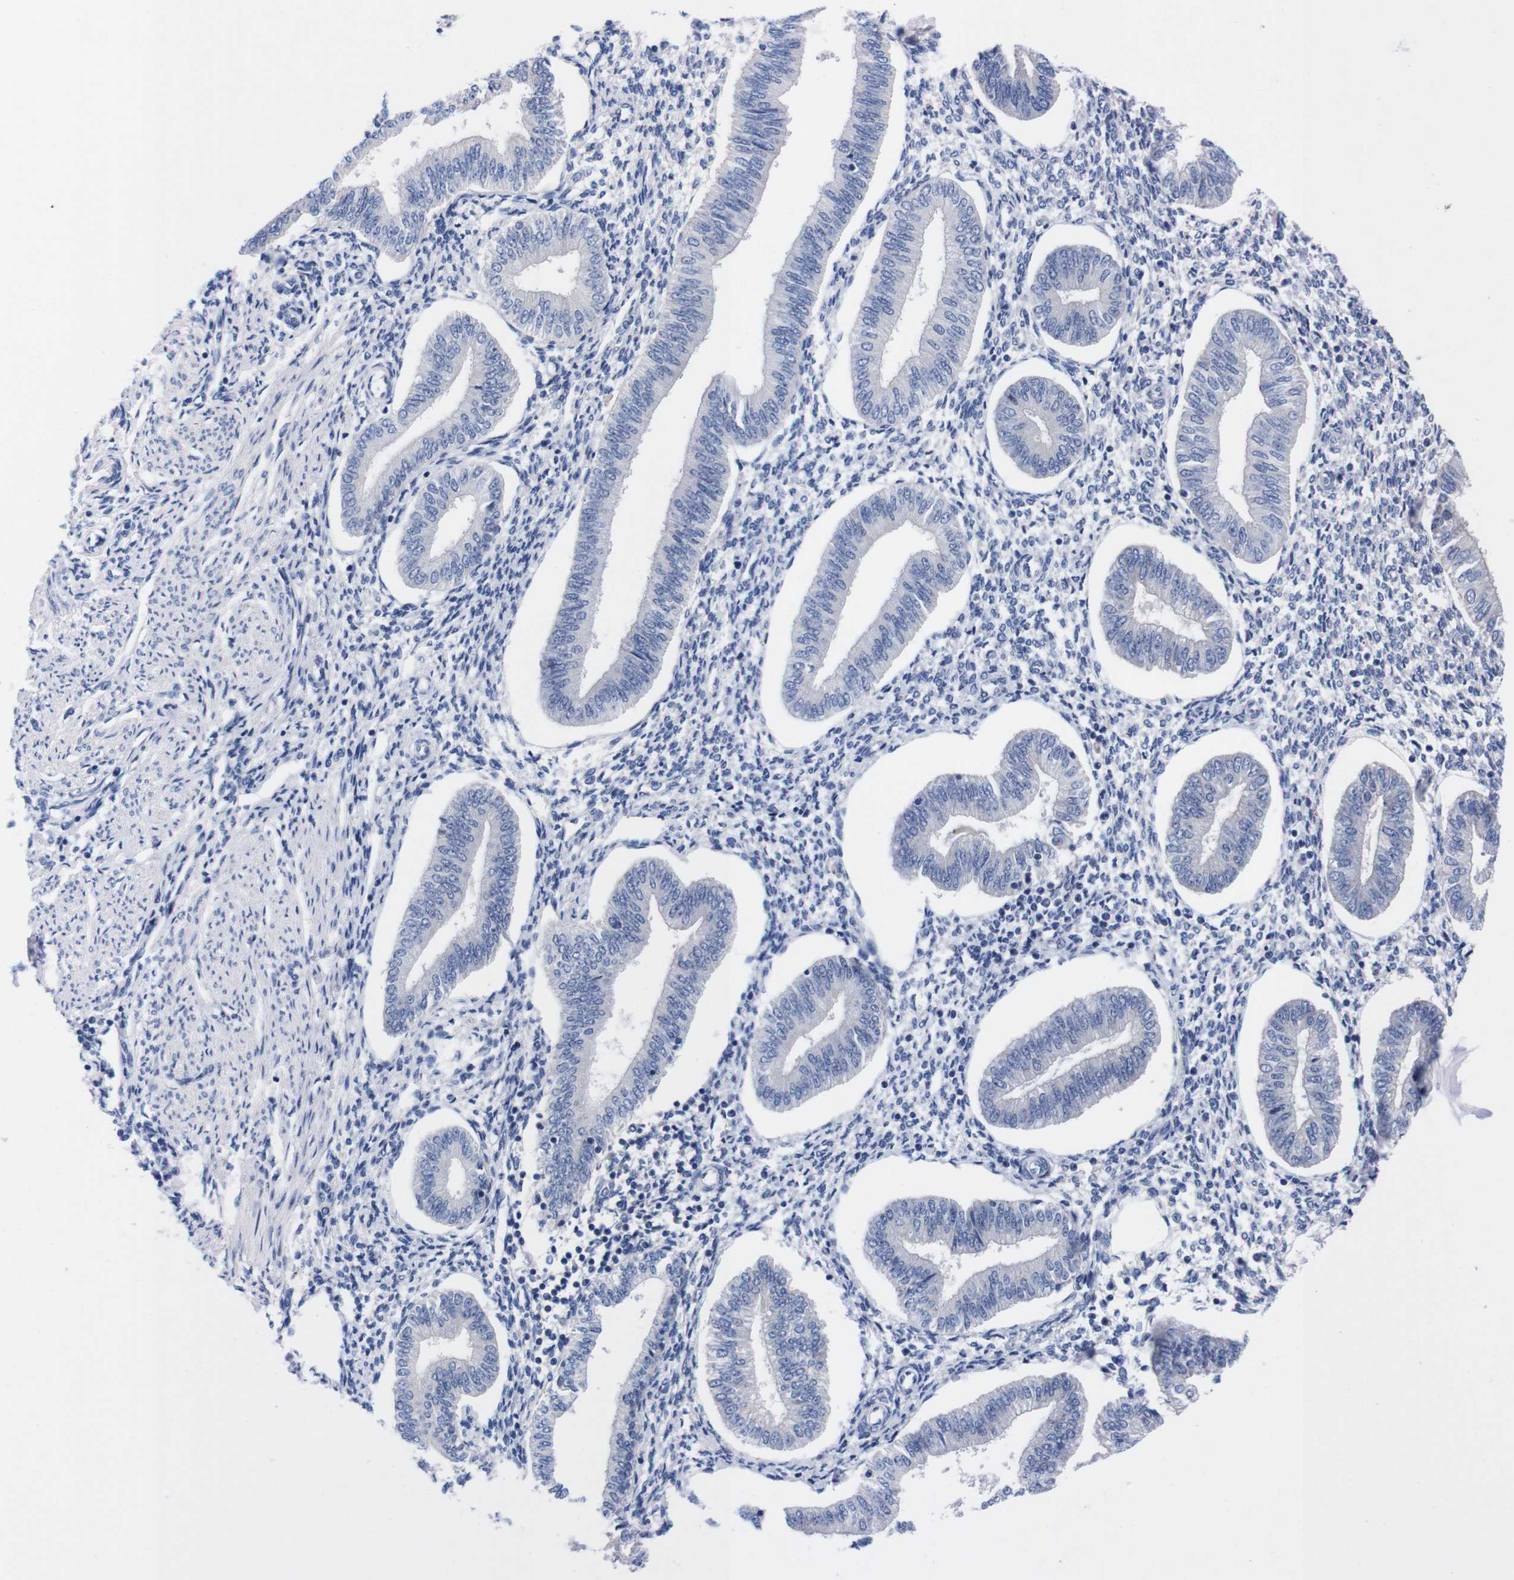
{"staining": {"intensity": "negative", "quantity": "none", "location": "none"}, "tissue": "endometrium", "cell_type": "Cells in endometrial stroma", "image_type": "normal", "snomed": [{"axis": "morphology", "description": "Normal tissue, NOS"}, {"axis": "topography", "description": "Endometrium"}], "caption": "Immunohistochemistry (IHC) photomicrograph of normal human endometrium stained for a protein (brown), which demonstrates no expression in cells in endometrial stroma. The staining was performed using DAB (3,3'-diaminobenzidine) to visualize the protein expression in brown, while the nuclei were stained in blue with hematoxylin (Magnification: 20x).", "gene": "FAM210A", "patient": {"sex": "female", "age": 50}}